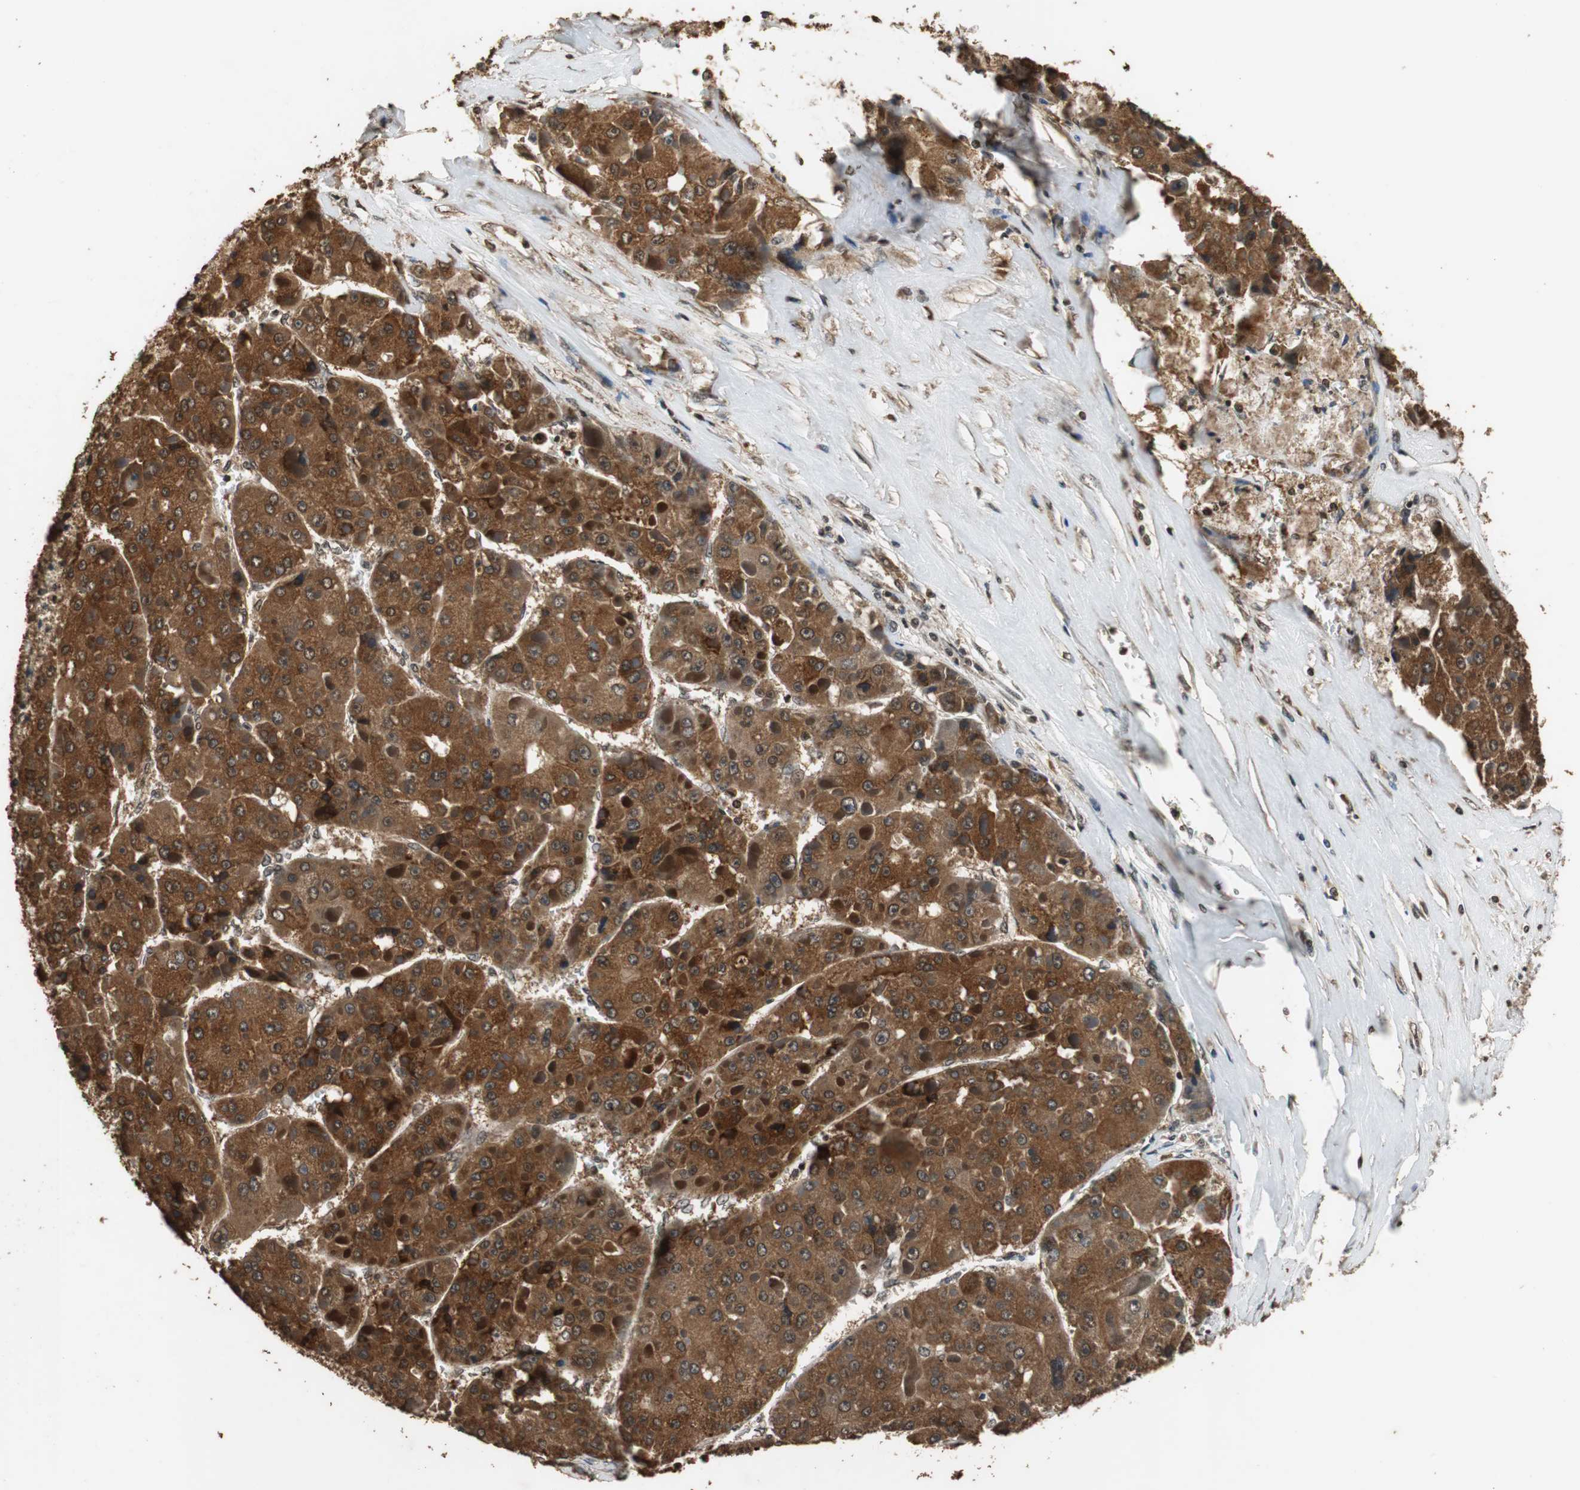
{"staining": {"intensity": "strong", "quantity": ">75%", "location": "cytoplasmic/membranous"}, "tissue": "liver cancer", "cell_type": "Tumor cells", "image_type": "cancer", "snomed": [{"axis": "morphology", "description": "Carcinoma, Hepatocellular, NOS"}, {"axis": "topography", "description": "Liver"}], "caption": "Immunohistochemical staining of human hepatocellular carcinoma (liver) shows high levels of strong cytoplasmic/membranous protein positivity in about >75% of tumor cells.", "gene": "ZNF18", "patient": {"sex": "female", "age": 73}}